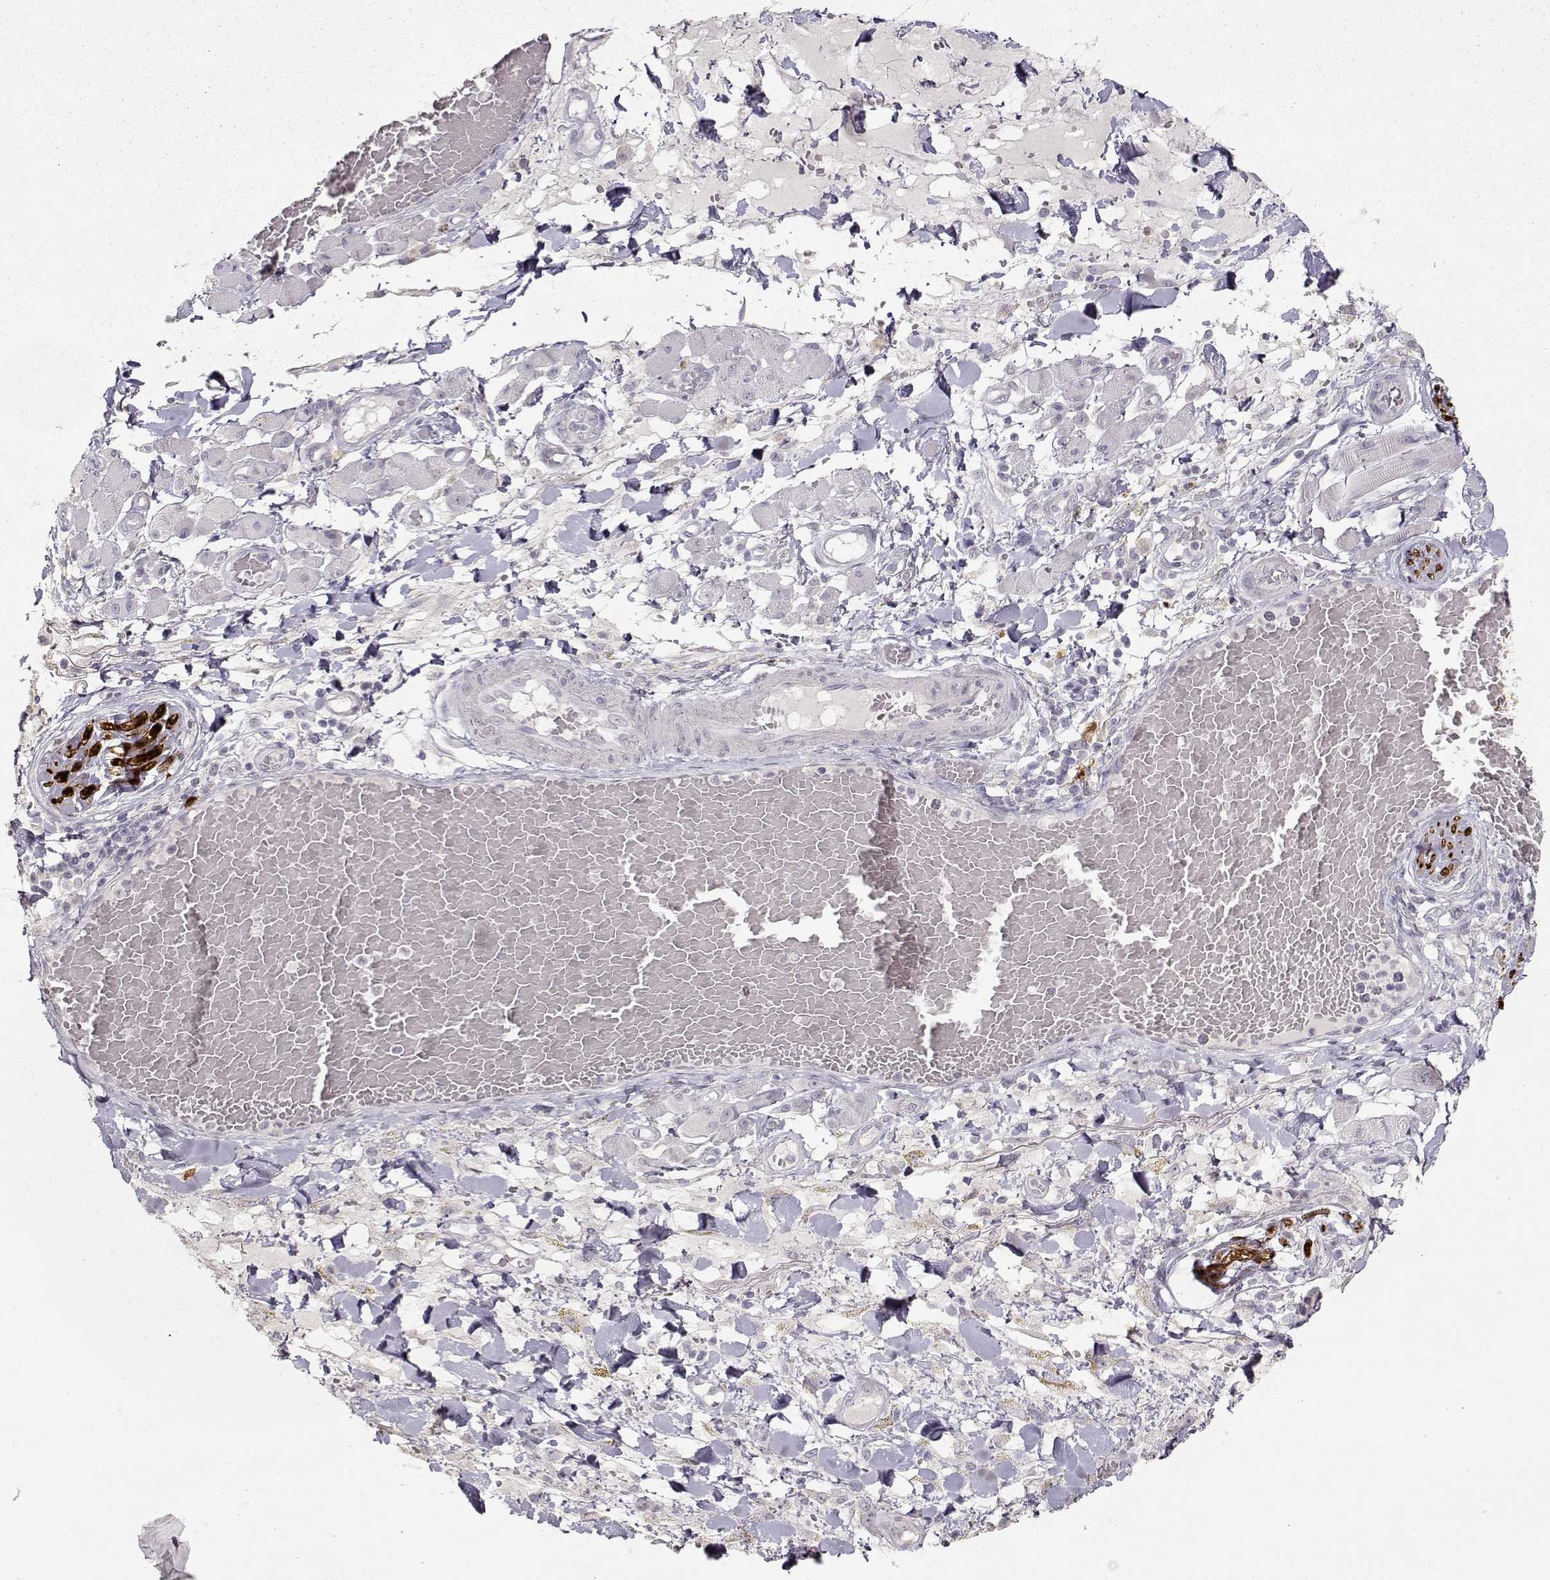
{"staining": {"intensity": "negative", "quantity": "none", "location": "none"}, "tissue": "melanoma", "cell_type": "Tumor cells", "image_type": "cancer", "snomed": [{"axis": "morphology", "description": "Malignant melanoma, NOS"}, {"axis": "topography", "description": "Skin"}], "caption": "Tumor cells are negative for brown protein staining in malignant melanoma.", "gene": "S100B", "patient": {"sex": "female", "age": 91}}